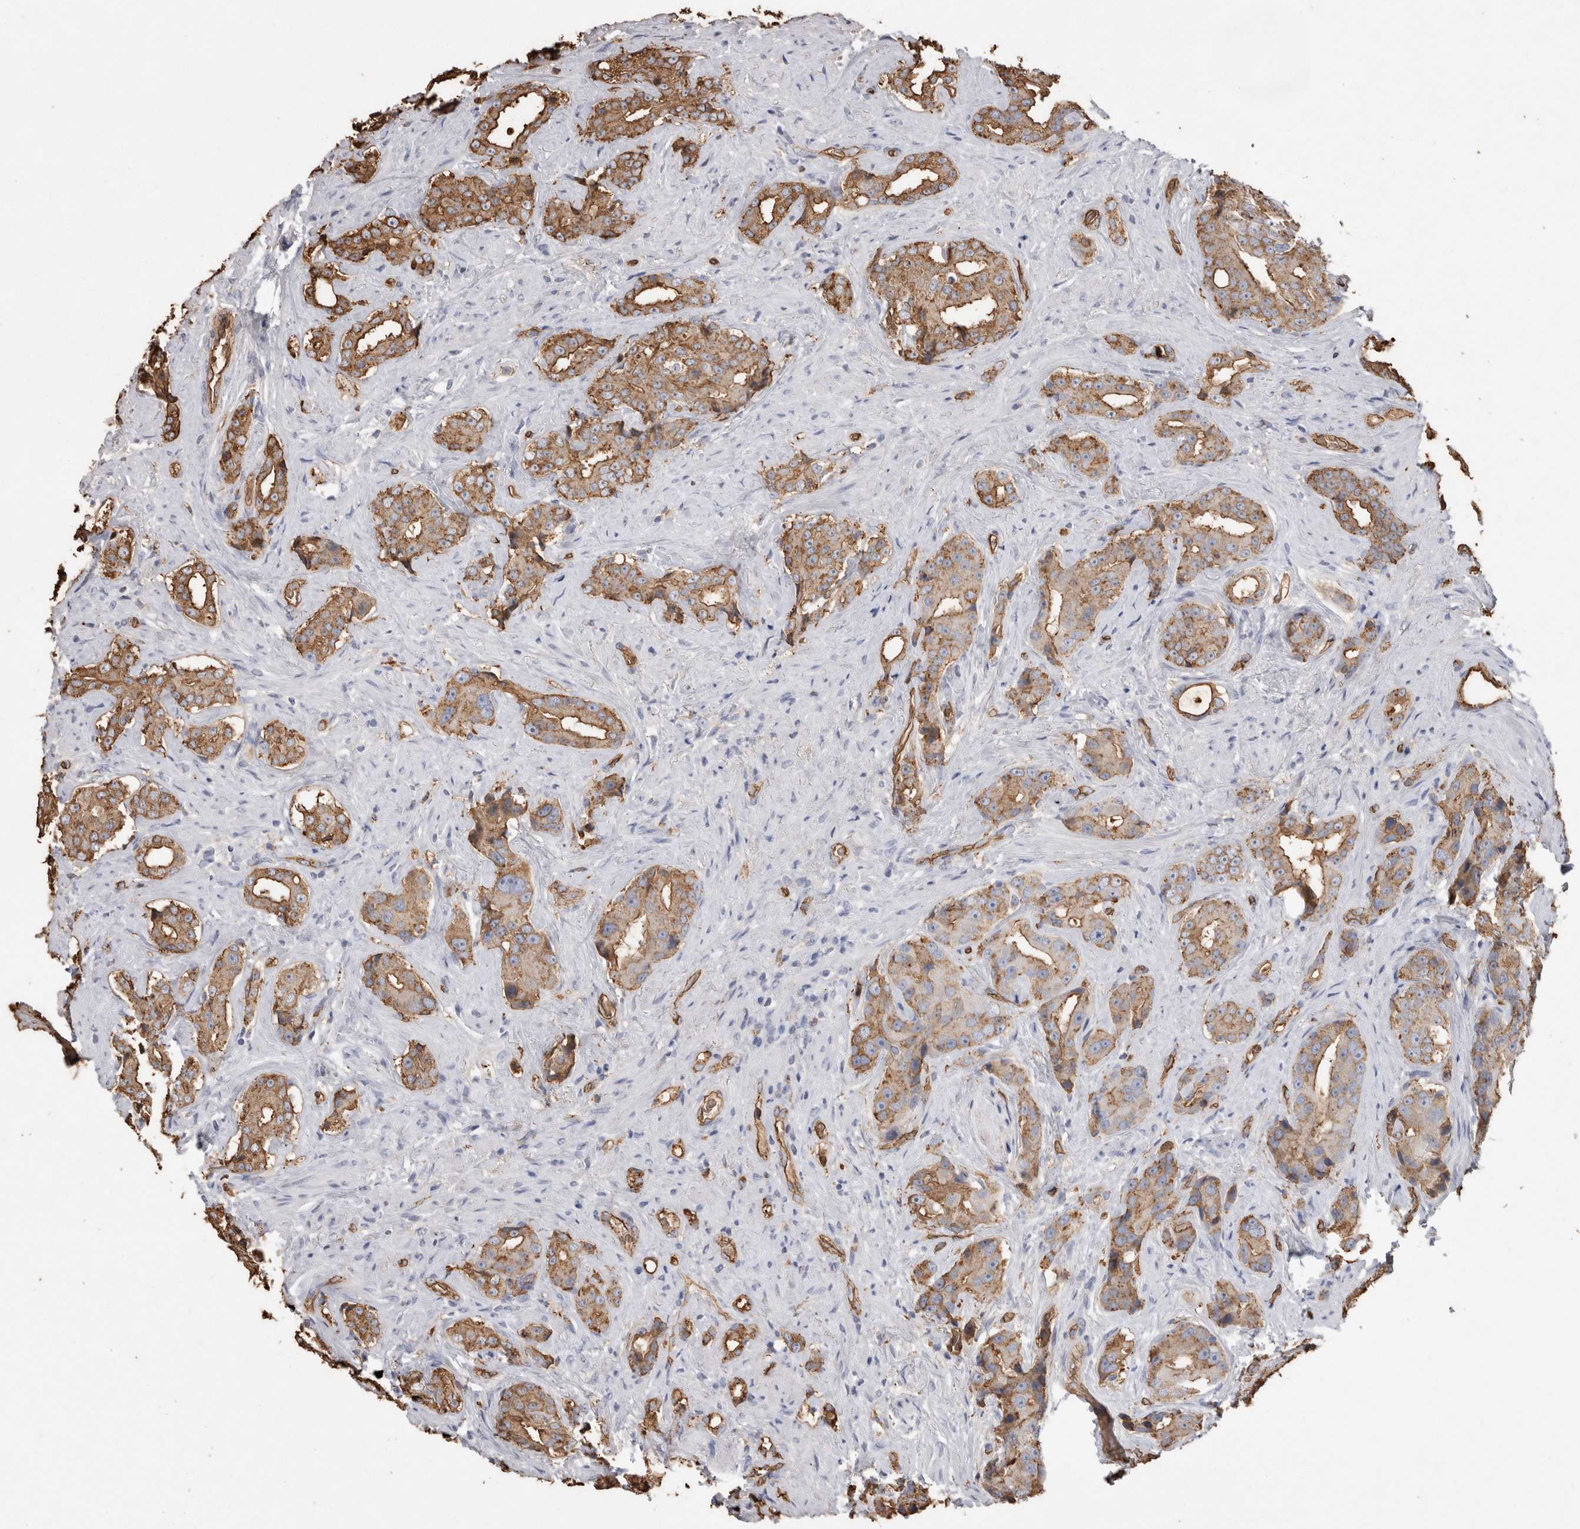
{"staining": {"intensity": "moderate", "quantity": ">75%", "location": "cytoplasmic/membranous"}, "tissue": "prostate cancer", "cell_type": "Tumor cells", "image_type": "cancer", "snomed": [{"axis": "morphology", "description": "Adenocarcinoma, High grade"}, {"axis": "topography", "description": "Prostate"}], "caption": "A high-resolution photomicrograph shows IHC staining of prostate adenocarcinoma (high-grade), which demonstrates moderate cytoplasmic/membranous positivity in about >75% of tumor cells.", "gene": "IL17RC", "patient": {"sex": "male", "age": 71}}